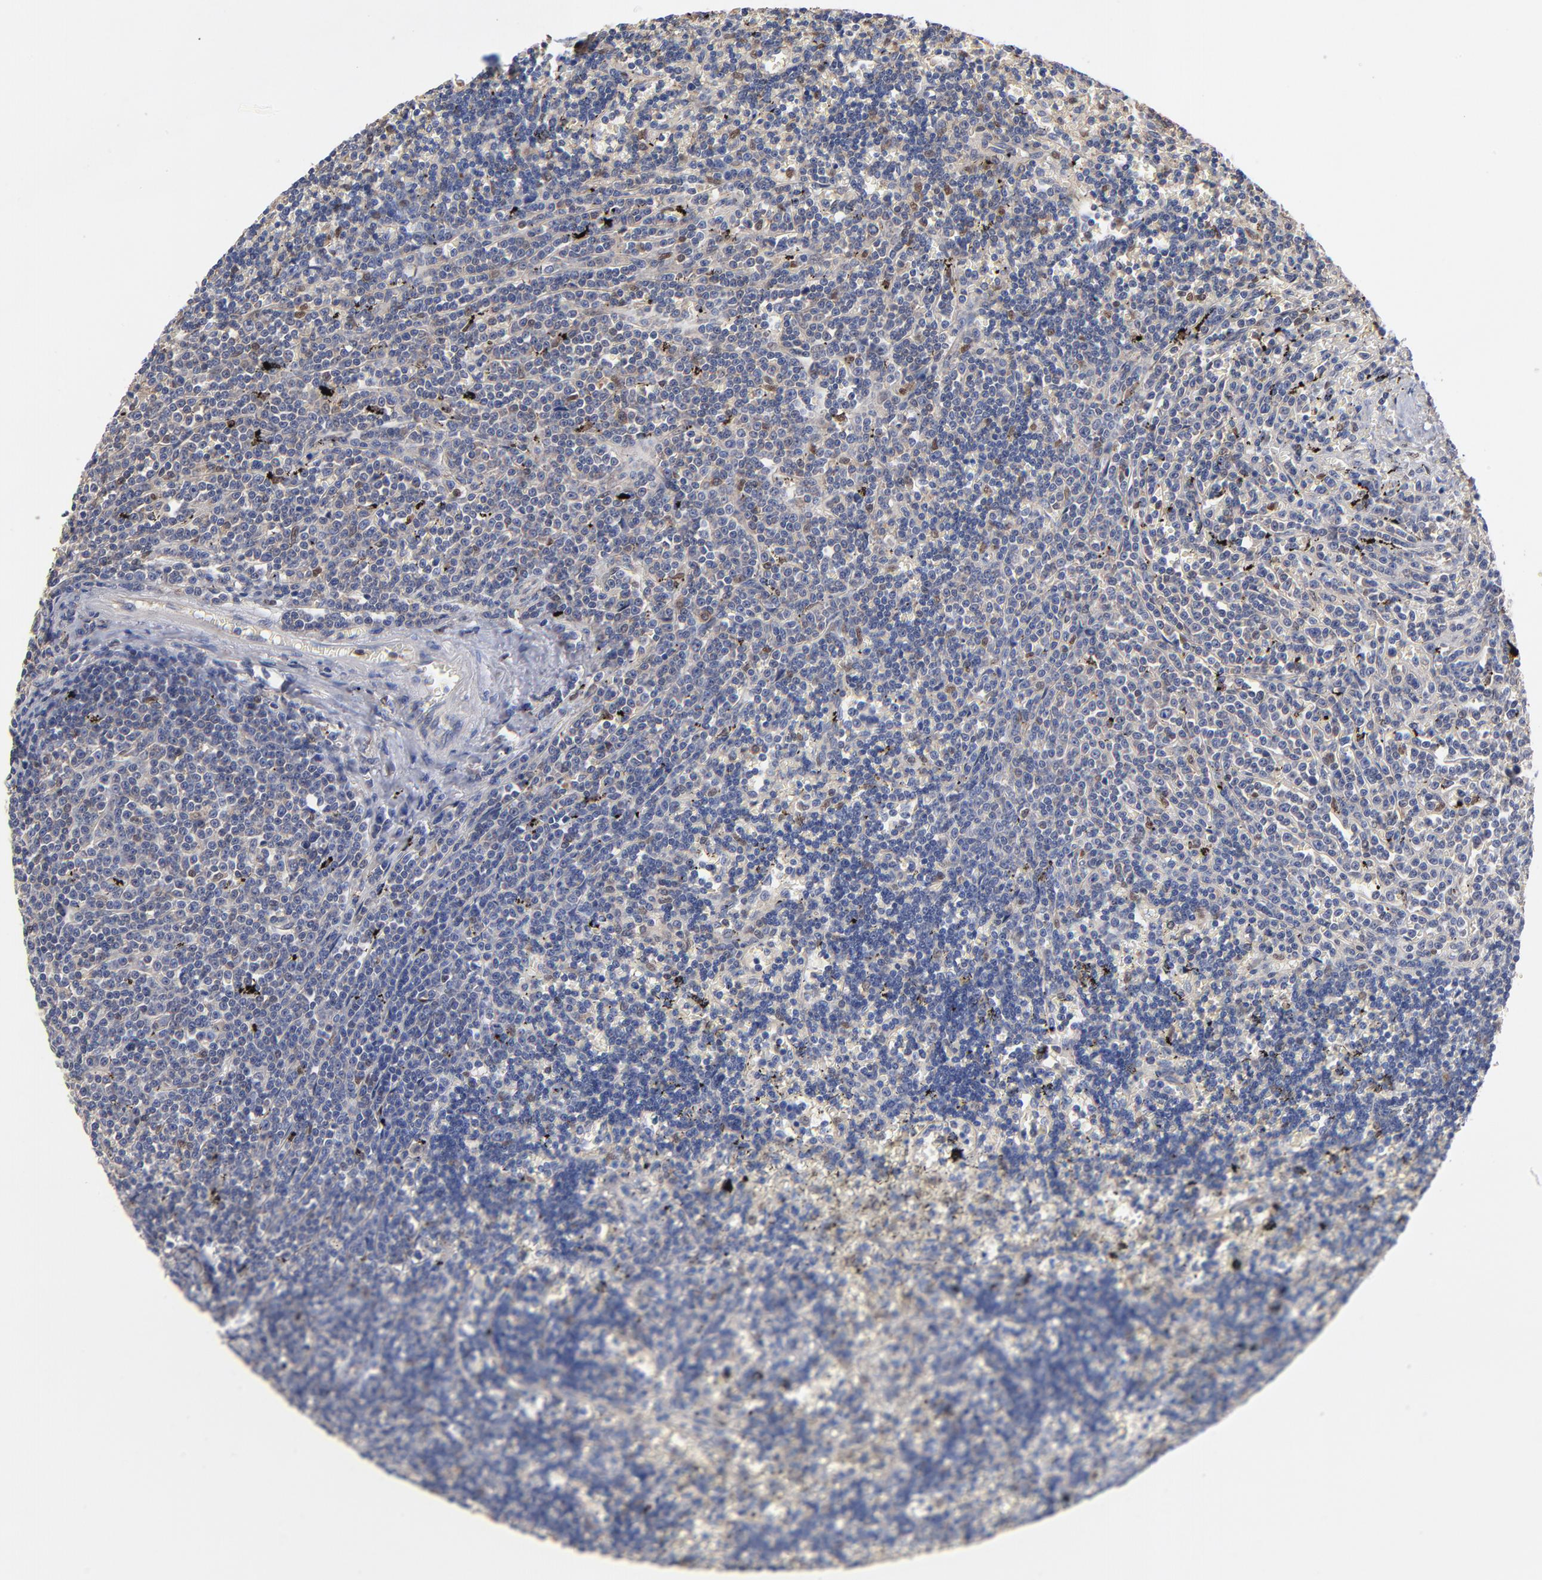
{"staining": {"intensity": "negative", "quantity": "none", "location": "none"}, "tissue": "lymphoma", "cell_type": "Tumor cells", "image_type": "cancer", "snomed": [{"axis": "morphology", "description": "Malignant lymphoma, non-Hodgkin's type, Low grade"}, {"axis": "topography", "description": "Spleen"}], "caption": "Tumor cells are negative for protein expression in human lymphoma.", "gene": "ARHGEF6", "patient": {"sex": "male", "age": 60}}